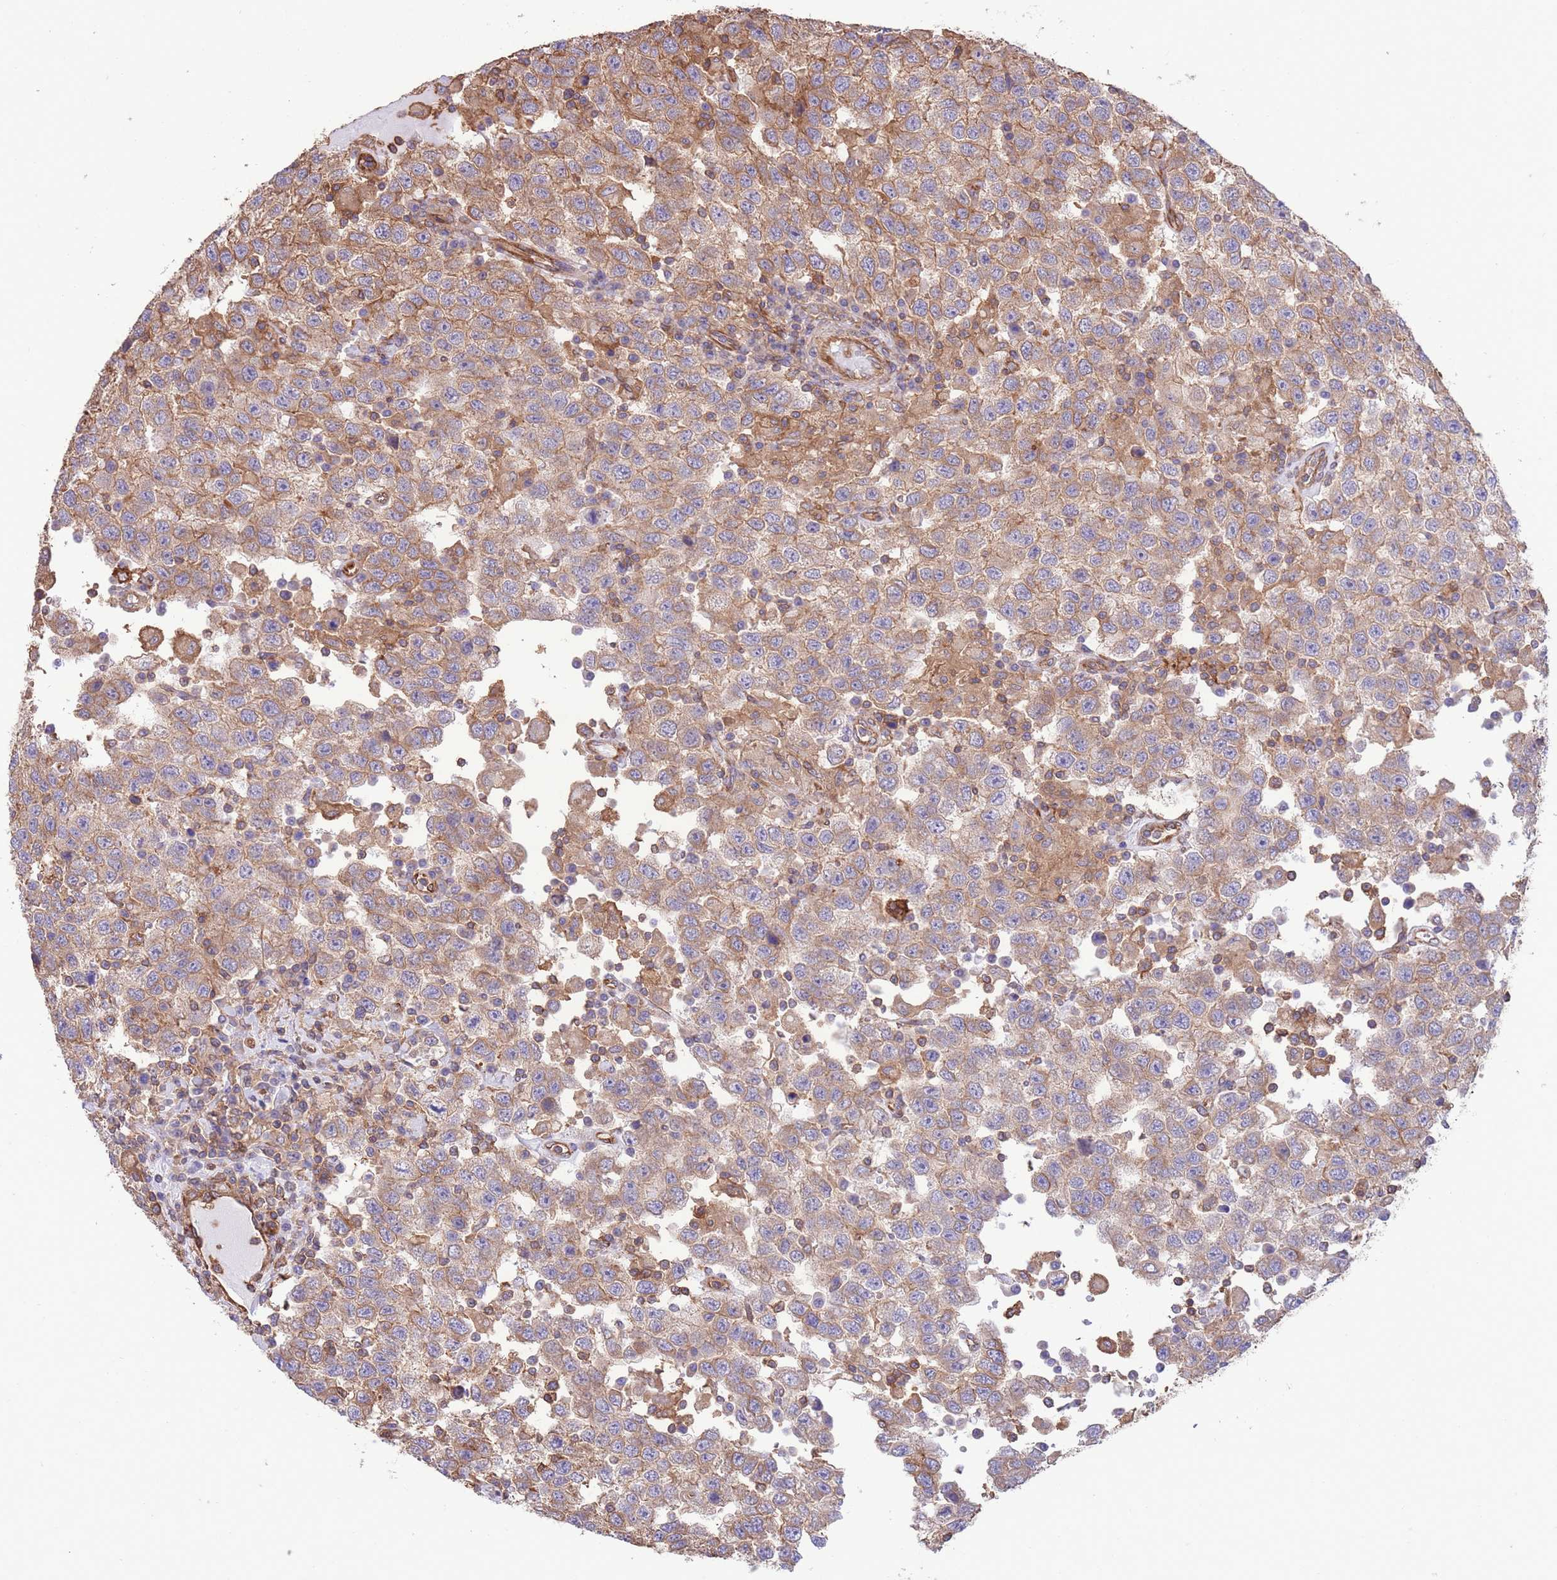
{"staining": {"intensity": "moderate", "quantity": ">75%", "location": "cytoplasmic/membranous"}, "tissue": "testis cancer", "cell_type": "Tumor cells", "image_type": "cancer", "snomed": [{"axis": "morphology", "description": "Seminoma, NOS"}, {"axis": "topography", "description": "Testis"}], "caption": "Tumor cells display moderate cytoplasmic/membranous expression in about >75% of cells in testis cancer.", "gene": "LRRN4CL", "patient": {"sex": "male", "age": 41}}